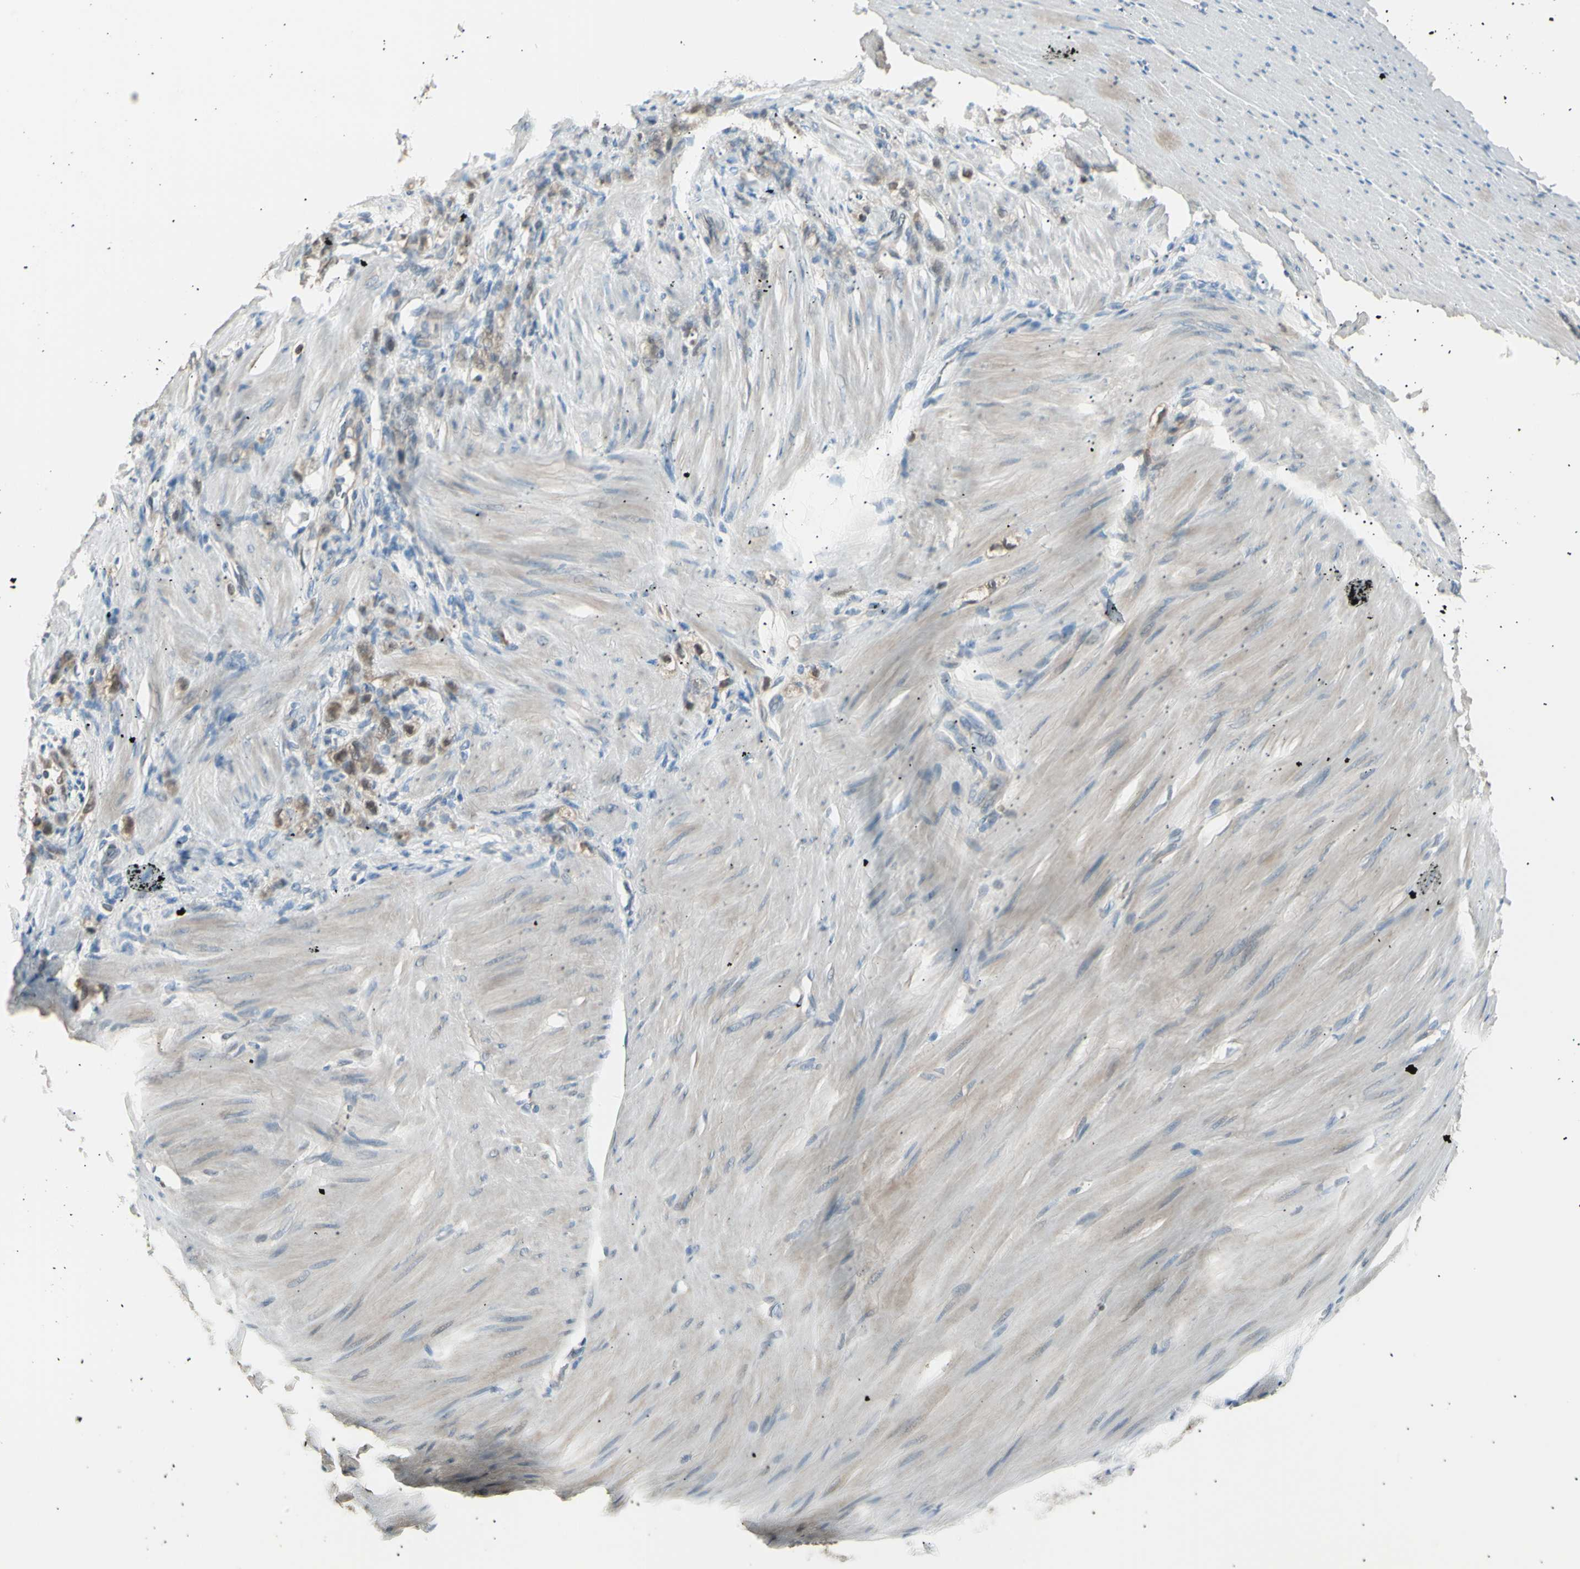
{"staining": {"intensity": "weak", "quantity": "25%-75%", "location": "cytoplasmic/membranous"}, "tissue": "stomach cancer", "cell_type": "Tumor cells", "image_type": "cancer", "snomed": [{"axis": "morphology", "description": "Adenocarcinoma, NOS"}, {"axis": "topography", "description": "Stomach"}], "caption": "Tumor cells demonstrate low levels of weak cytoplasmic/membranous expression in approximately 25%-75% of cells in human stomach adenocarcinoma.", "gene": "LHPP", "patient": {"sex": "male", "age": 82}}